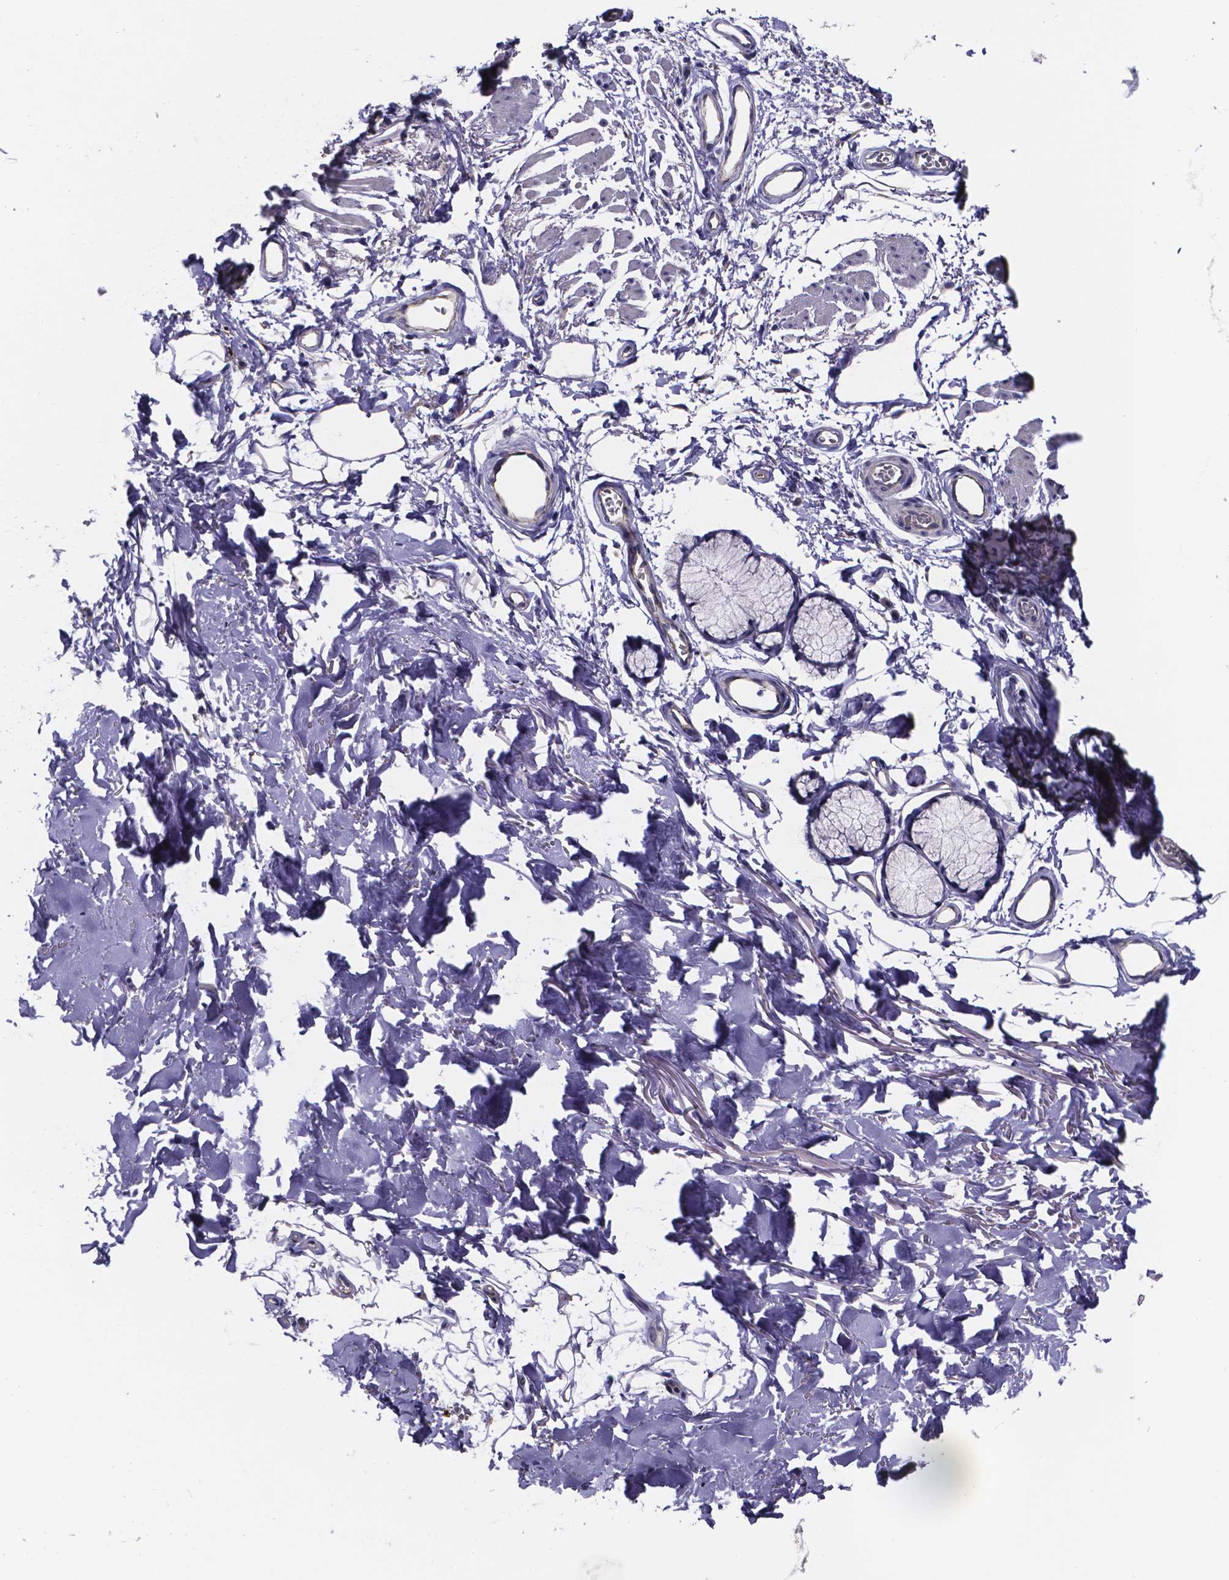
{"staining": {"intensity": "negative", "quantity": "none", "location": "none"}, "tissue": "adipose tissue", "cell_type": "Adipocytes", "image_type": "normal", "snomed": [{"axis": "morphology", "description": "Normal tissue, NOS"}, {"axis": "topography", "description": "Cartilage tissue"}, {"axis": "topography", "description": "Bronchus"}], "caption": "IHC of benign adipose tissue reveals no positivity in adipocytes.", "gene": "SFRP4", "patient": {"sex": "female", "age": 79}}